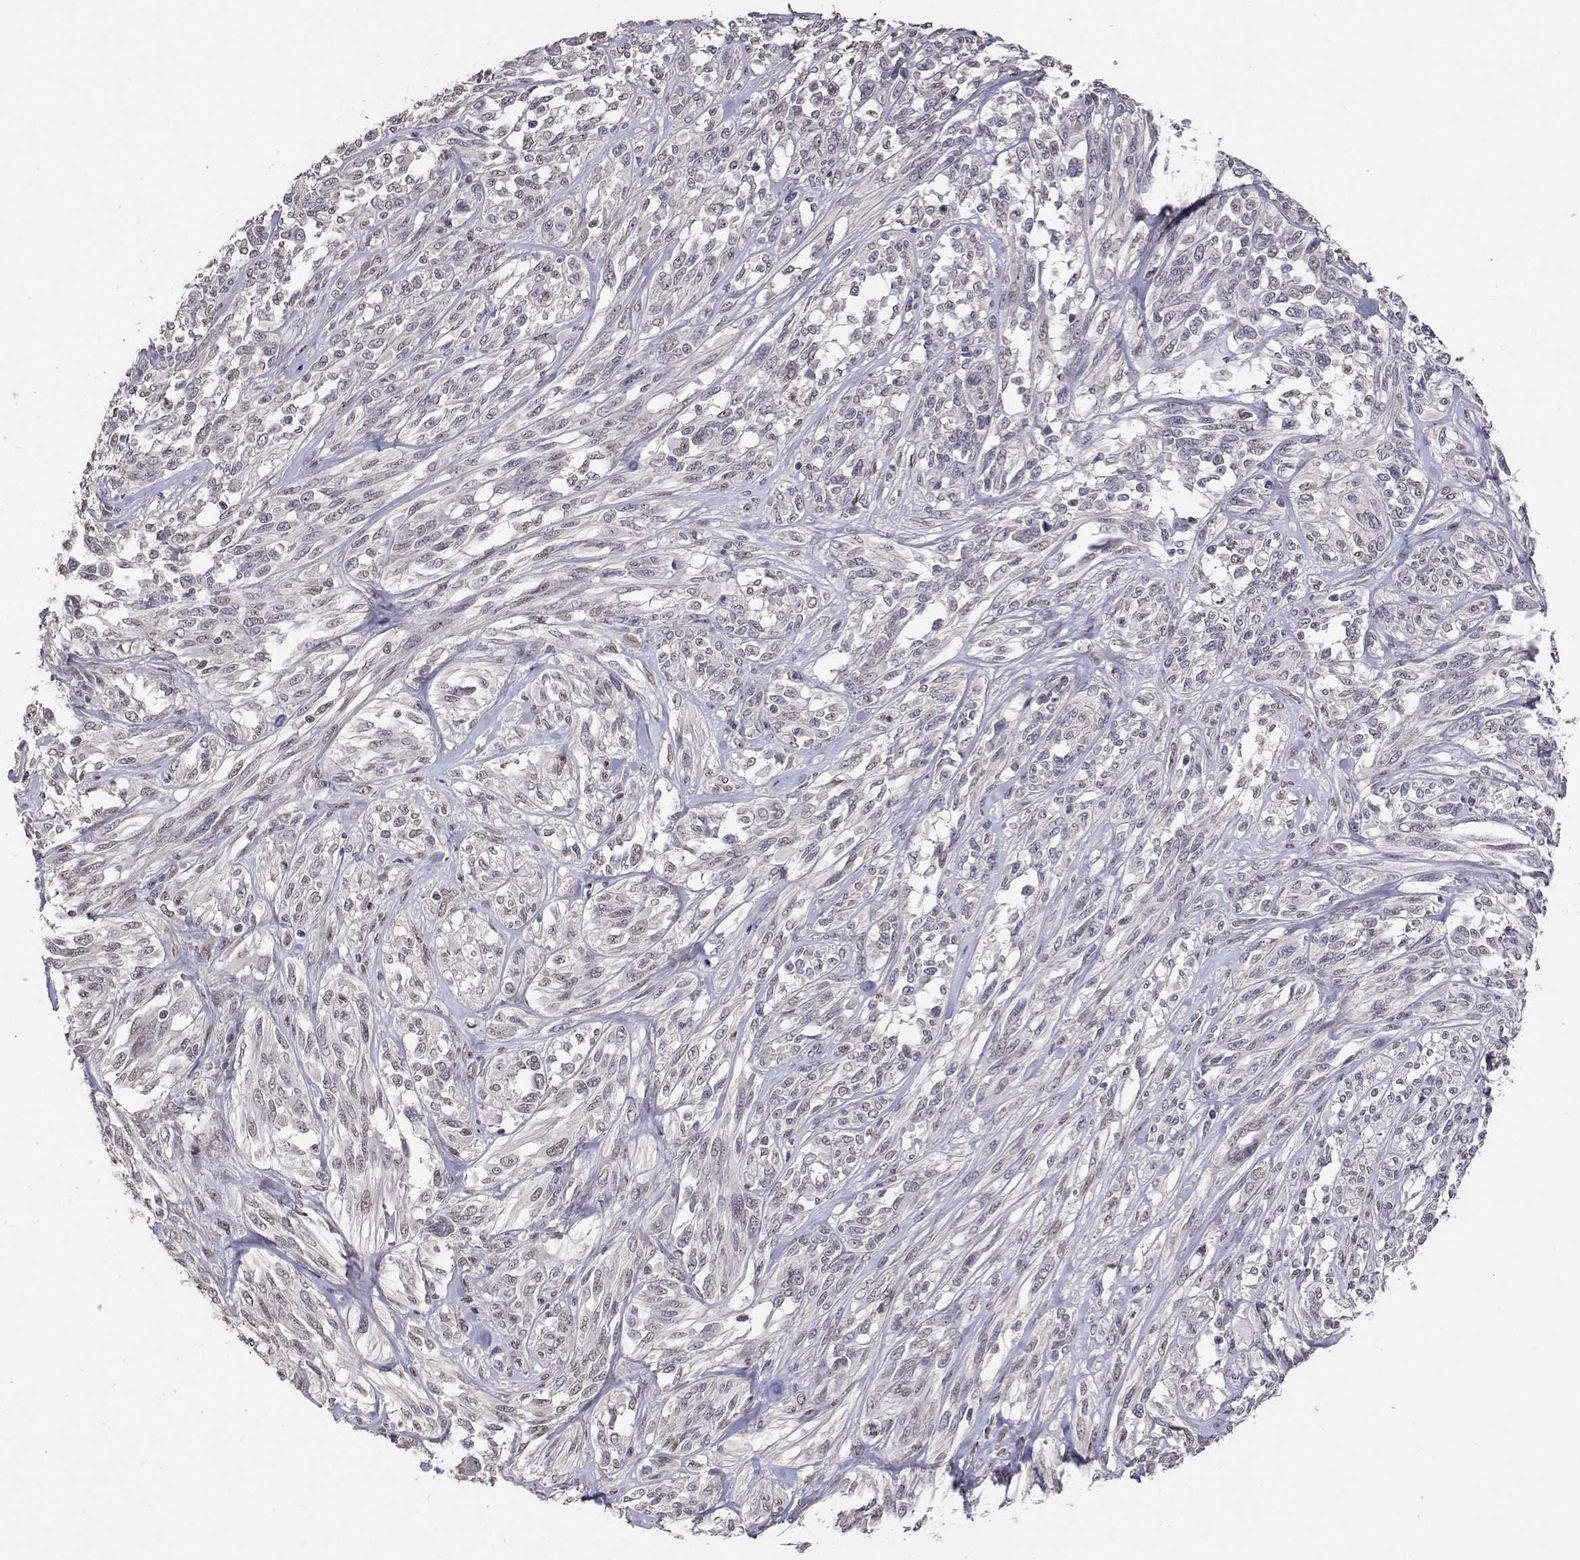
{"staining": {"intensity": "negative", "quantity": "none", "location": "none"}, "tissue": "melanoma", "cell_type": "Tumor cells", "image_type": "cancer", "snomed": [{"axis": "morphology", "description": "Malignant melanoma, NOS"}, {"axis": "topography", "description": "Skin"}], "caption": "High power microscopy photomicrograph of an immunohistochemistry (IHC) image of melanoma, revealing no significant positivity in tumor cells.", "gene": "HNRNPA0", "patient": {"sex": "female", "age": 91}}